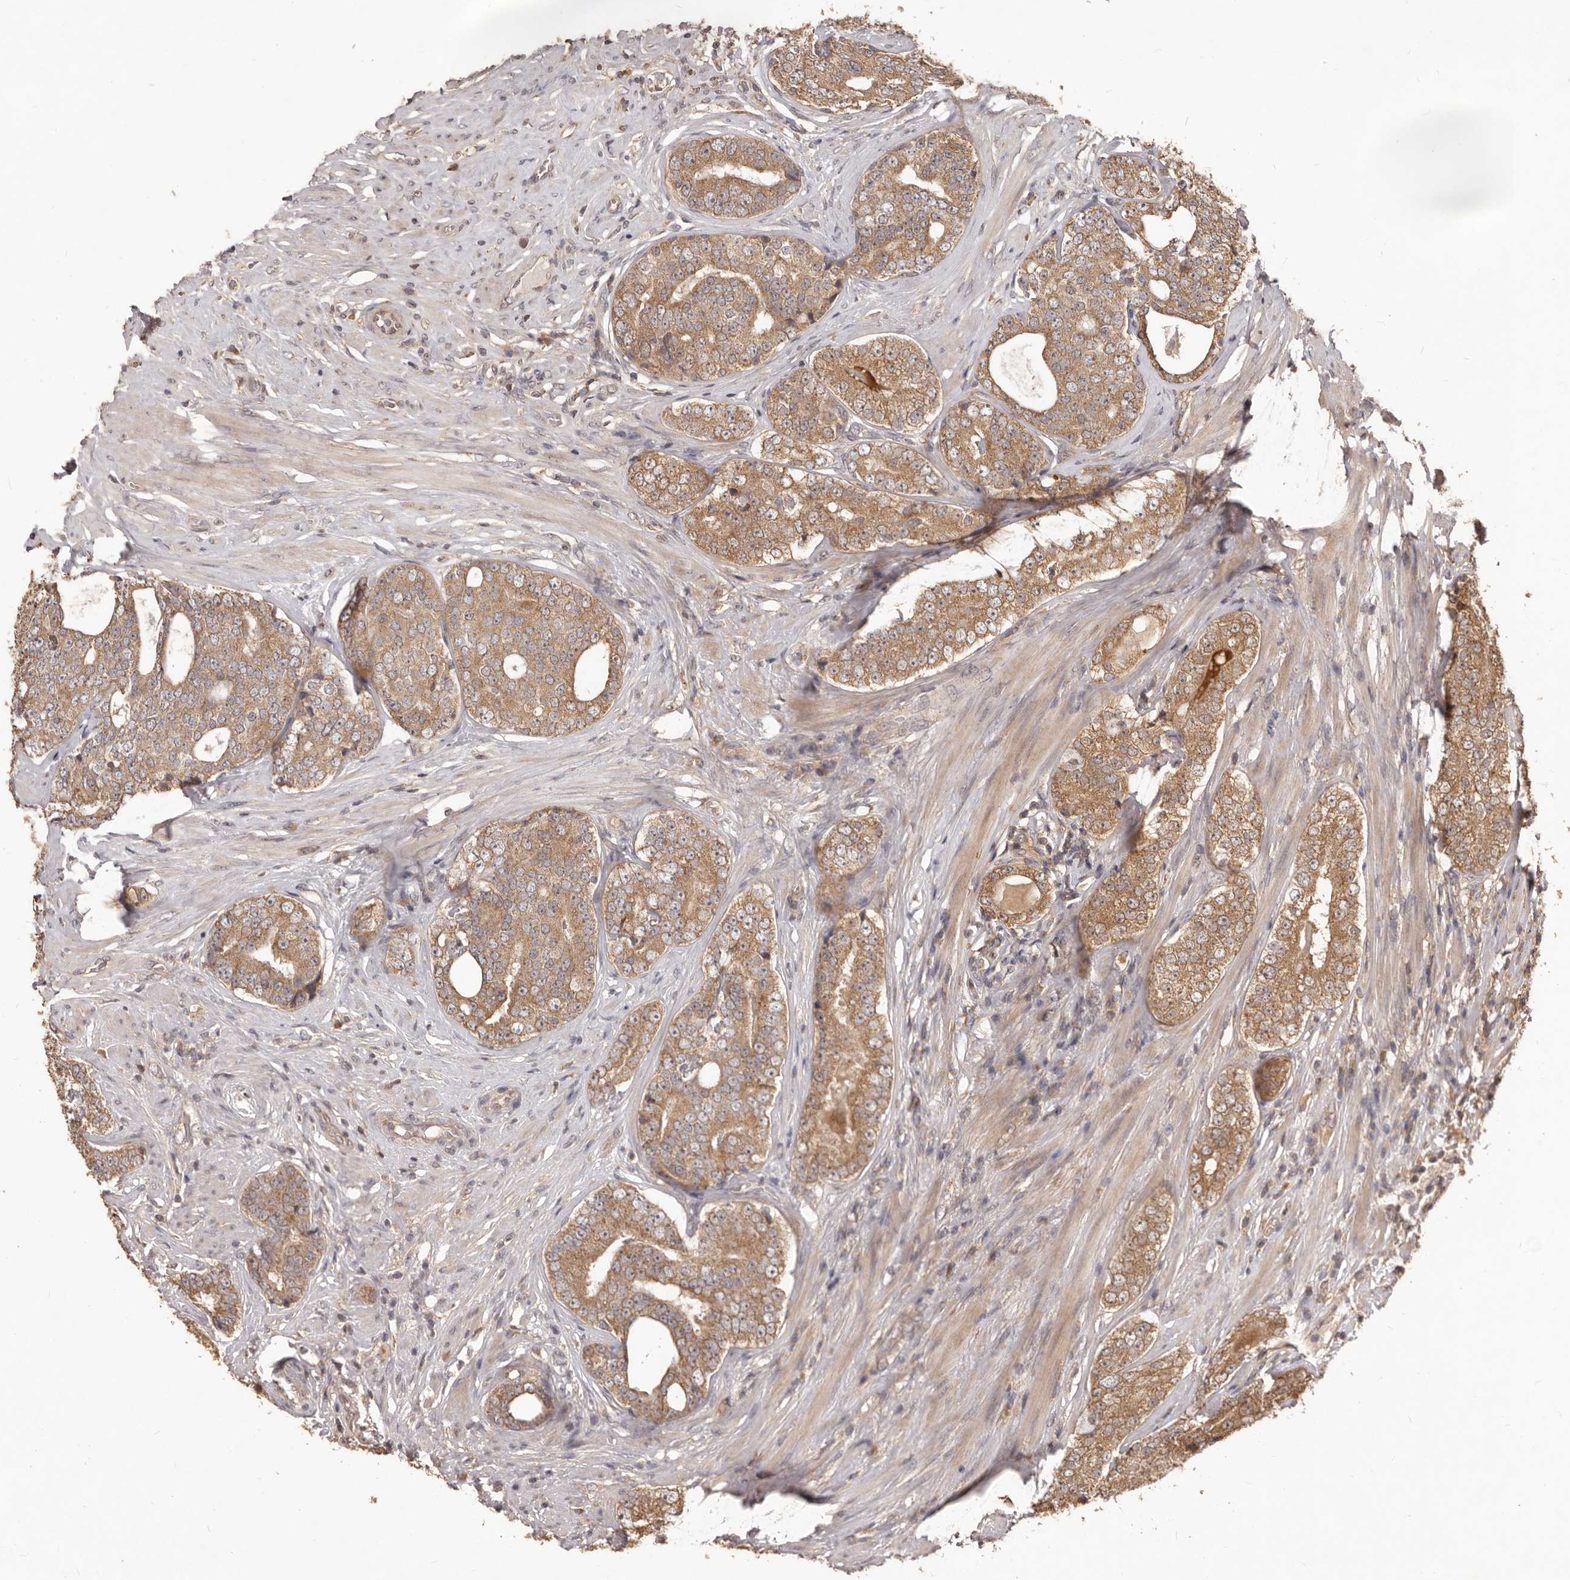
{"staining": {"intensity": "moderate", "quantity": ">75%", "location": "cytoplasmic/membranous"}, "tissue": "prostate cancer", "cell_type": "Tumor cells", "image_type": "cancer", "snomed": [{"axis": "morphology", "description": "Adenocarcinoma, High grade"}, {"axis": "topography", "description": "Prostate"}], "caption": "DAB (3,3'-diaminobenzidine) immunohistochemical staining of human prostate adenocarcinoma (high-grade) exhibits moderate cytoplasmic/membranous protein staining in approximately >75% of tumor cells.", "gene": "MTO1", "patient": {"sex": "male", "age": 56}}